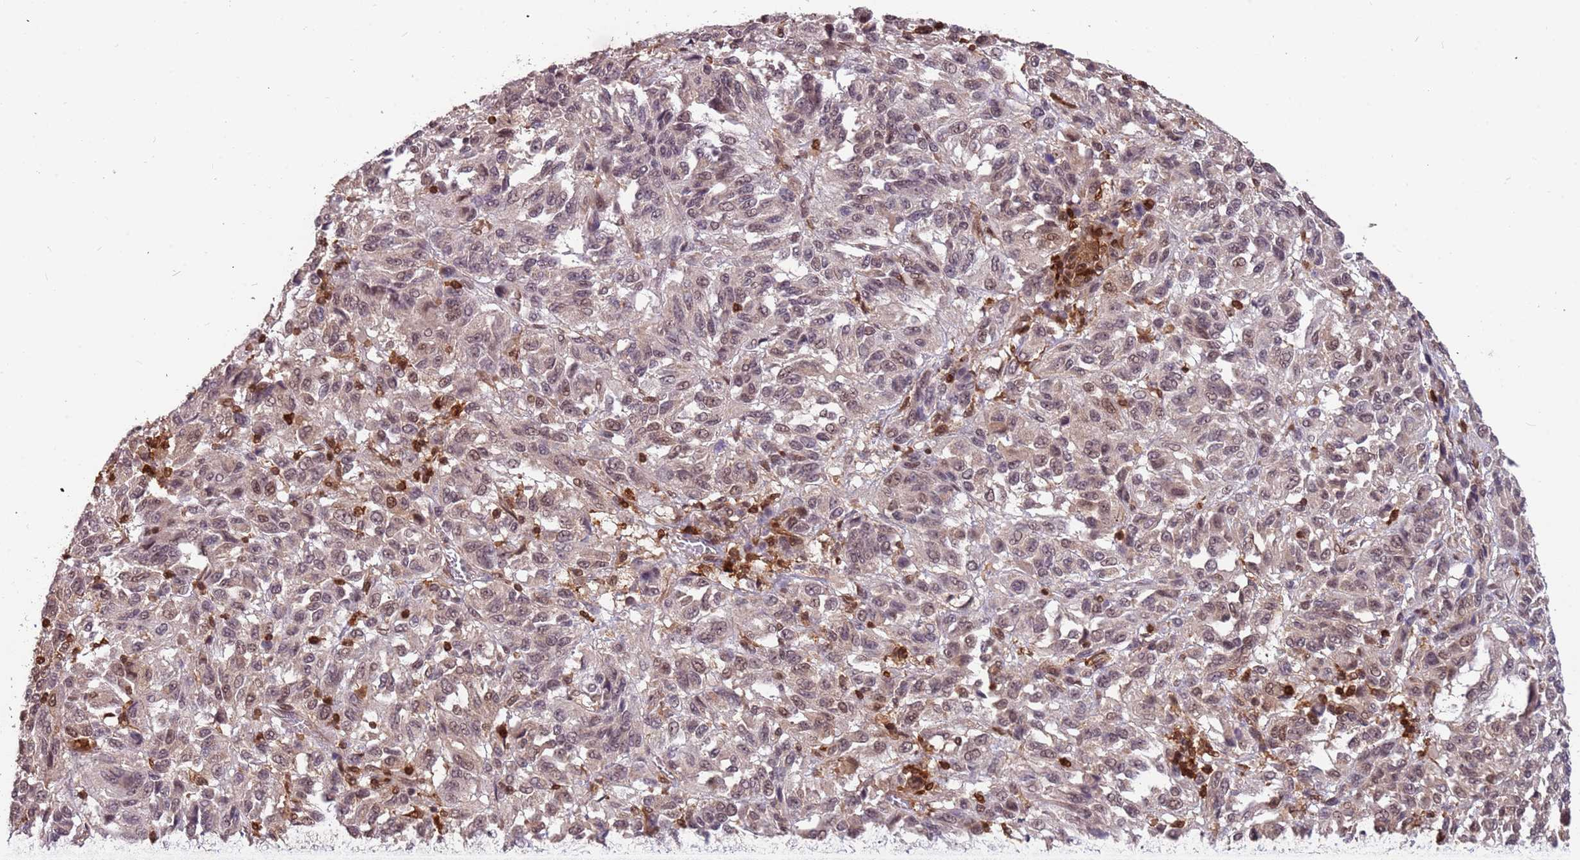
{"staining": {"intensity": "weak", "quantity": "<25%", "location": "nuclear"}, "tissue": "melanoma", "cell_type": "Tumor cells", "image_type": "cancer", "snomed": [{"axis": "morphology", "description": "Malignant melanoma, Metastatic site"}, {"axis": "topography", "description": "Lung"}], "caption": "Malignant melanoma (metastatic site) was stained to show a protein in brown. There is no significant positivity in tumor cells.", "gene": "GBP2", "patient": {"sex": "male", "age": 64}}